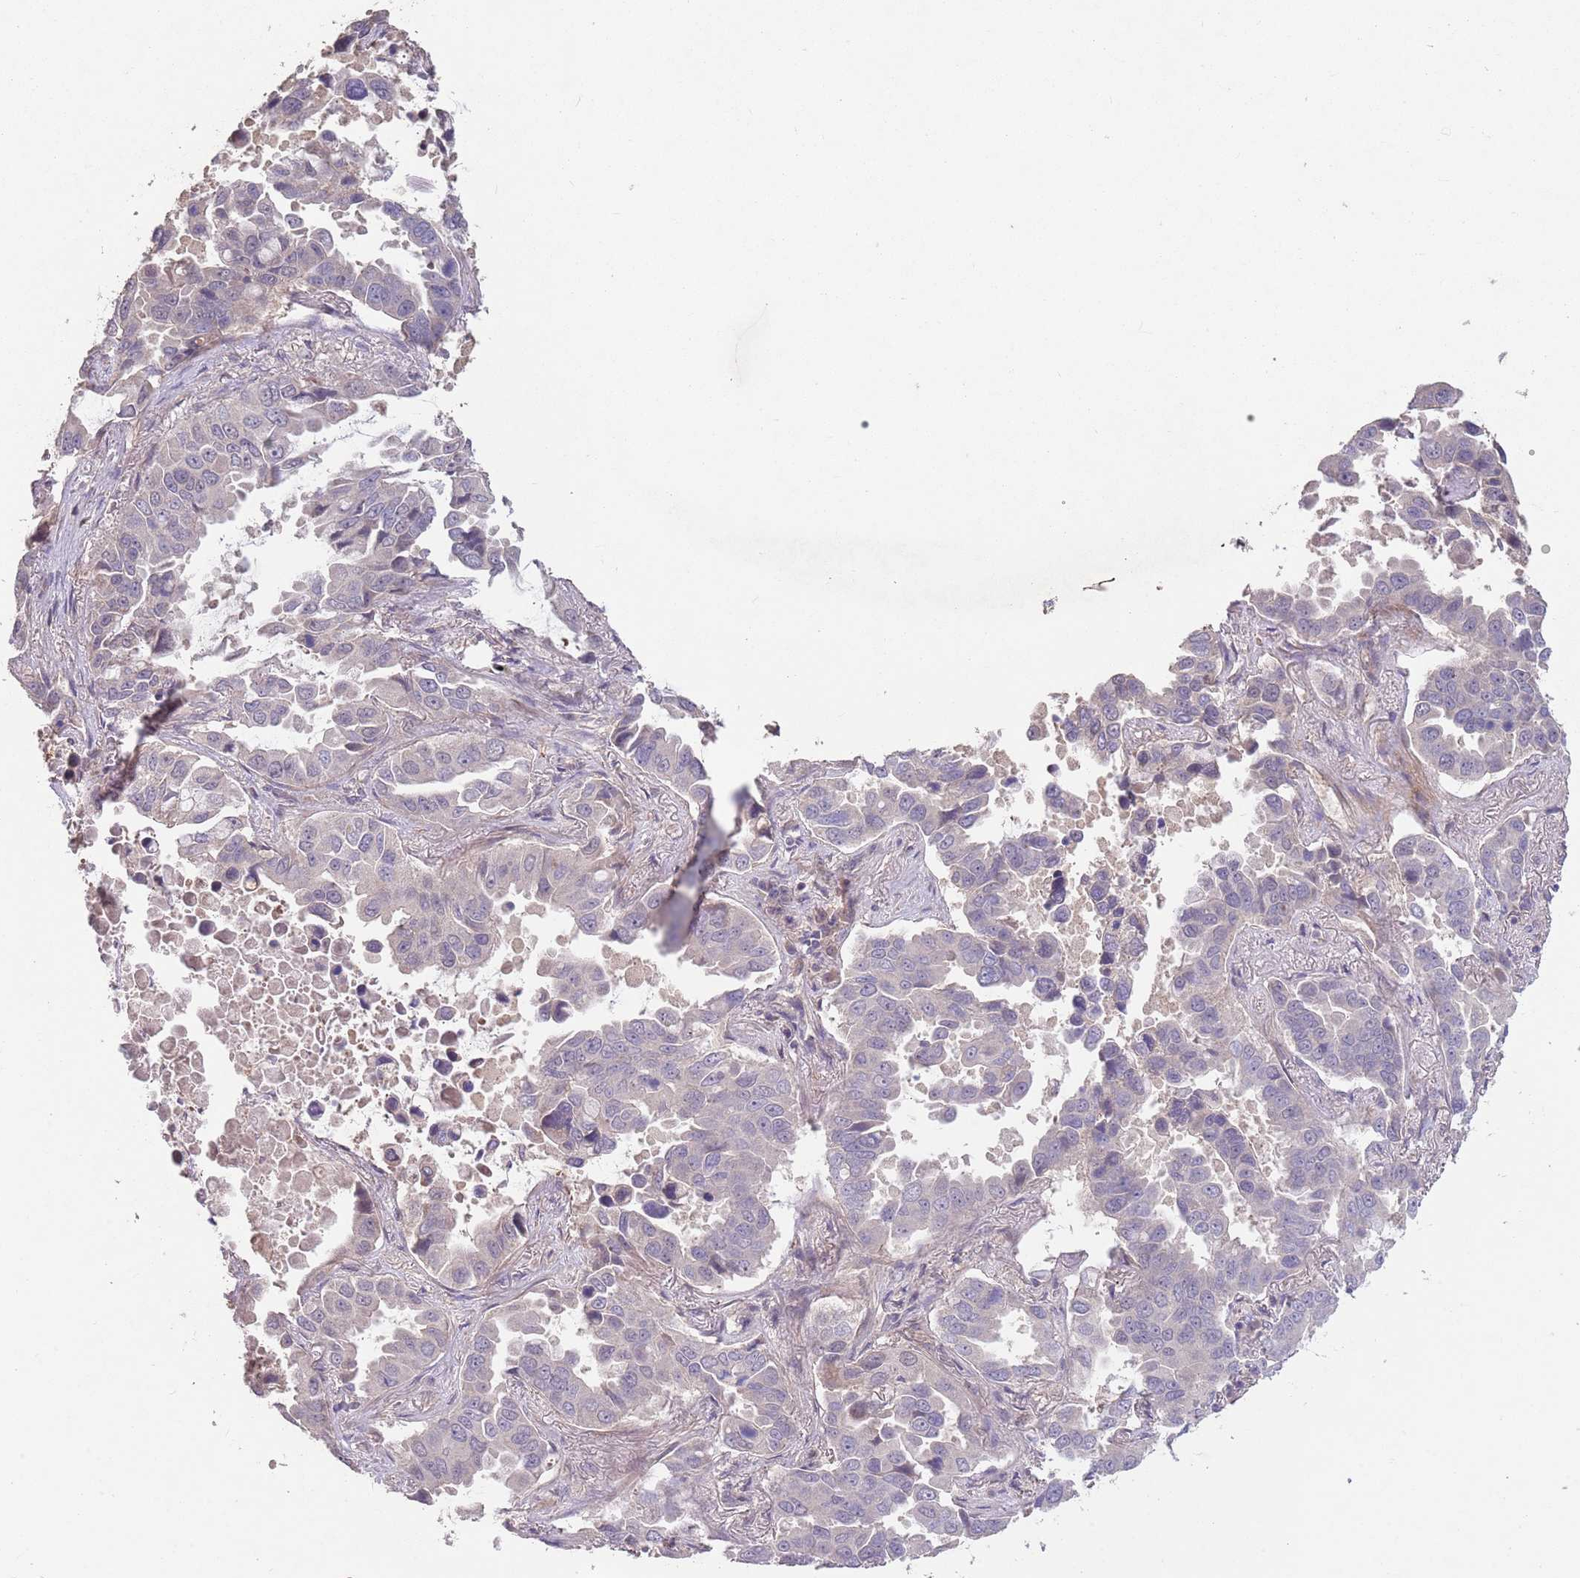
{"staining": {"intensity": "negative", "quantity": "none", "location": "none"}, "tissue": "lung cancer", "cell_type": "Tumor cells", "image_type": "cancer", "snomed": [{"axis": "morphology", "description": "Adenocarcinoma, NOS"}, {"axis": "topography", "description": "Lung"}], "caption": "High magnification brightfield microscopy of lung adenocarcinoma stained with DAB (brown) and counterstained with hematoxylin (blue): tumor cells show no significant staining.", "gene": "MEI1", "patient": {"sex": "male", "age": 64}}